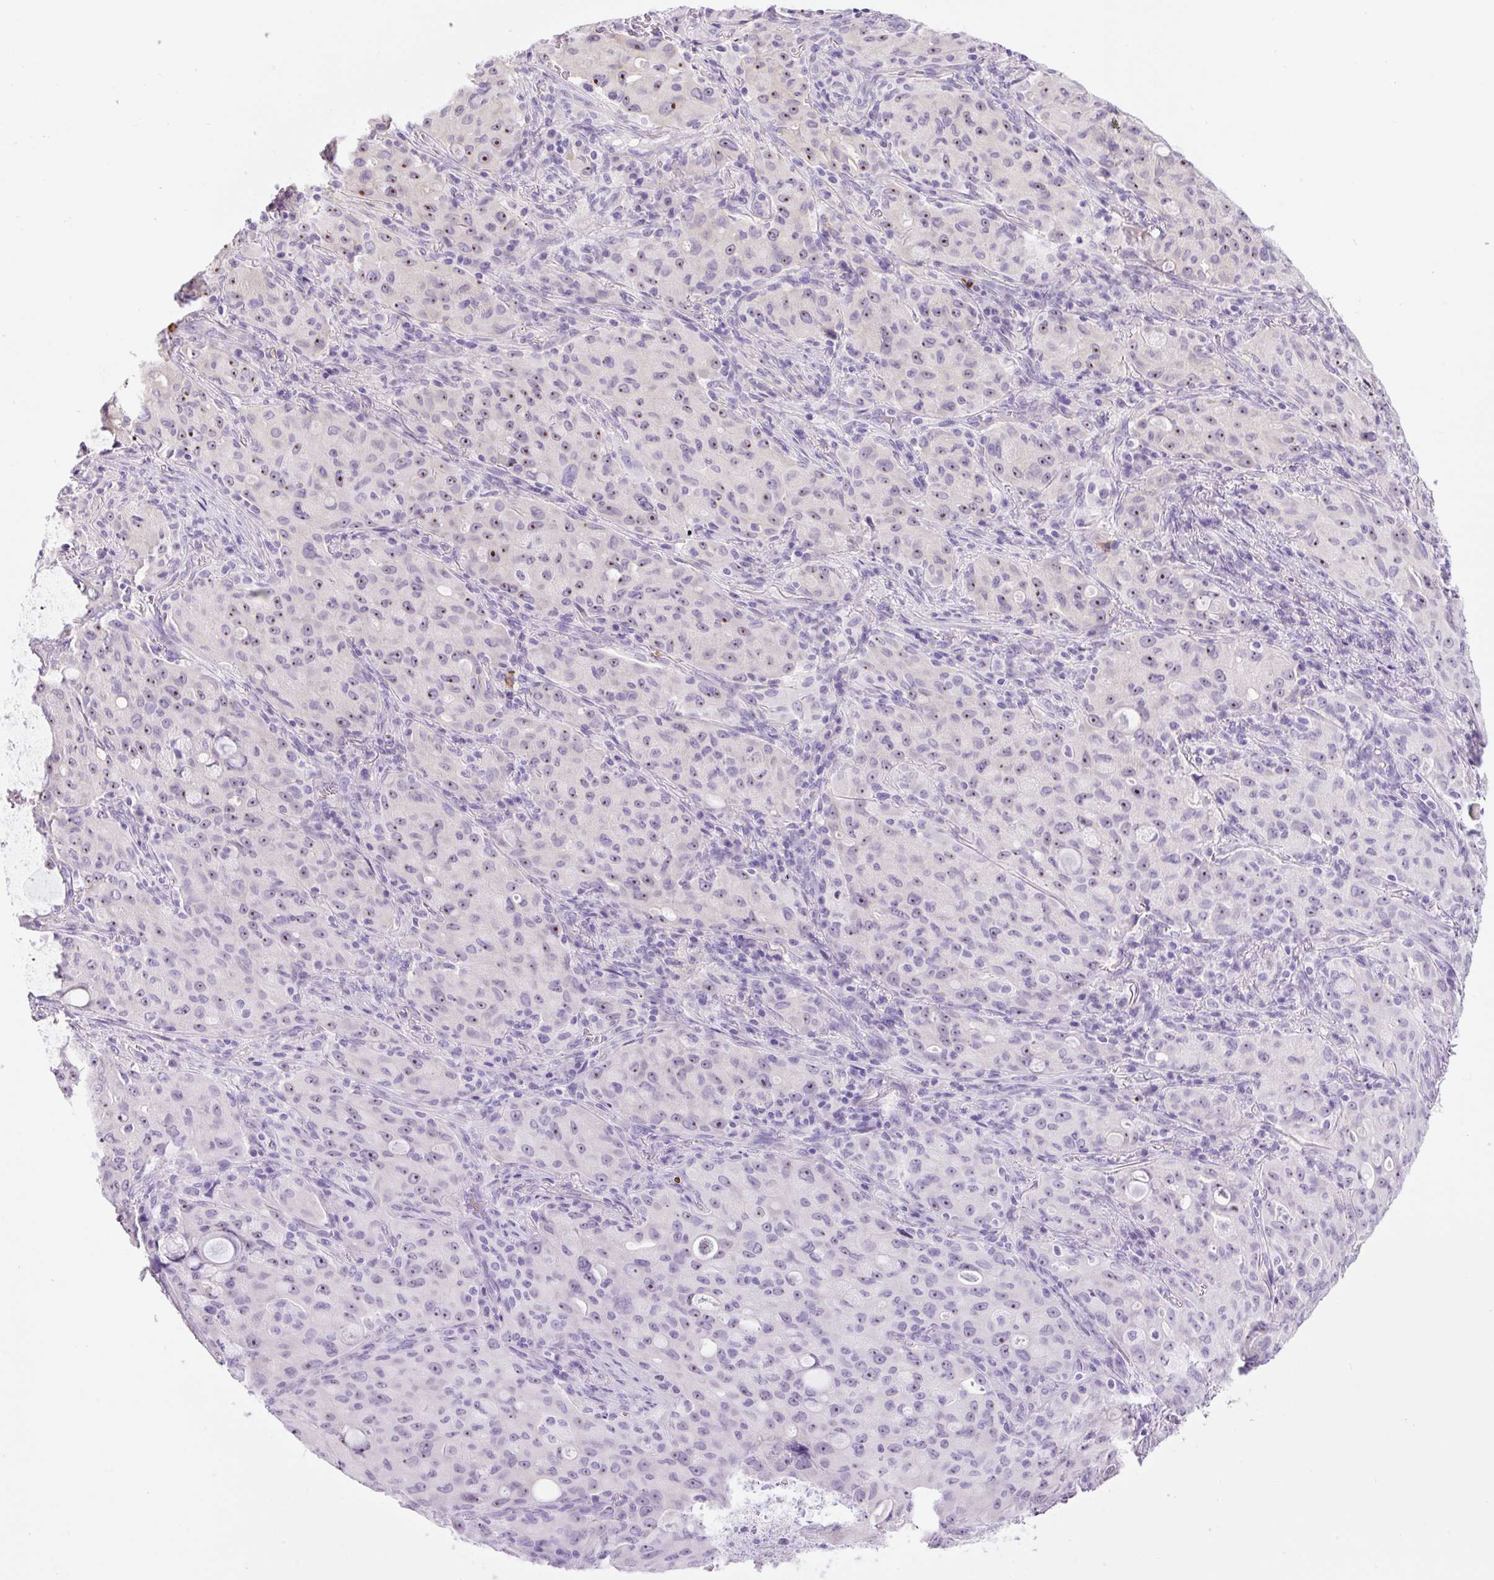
{"staining": {"intensity": "negative", "quantity": "none", "location": "none"}, "tissue": "lung cancer", "cell_type": "Tumor cells", "image_type": "cancer", "snomed": [{"axis": "morphology", "description": "Adenocarcinoma, NOS"}, {"axis": "topography", "description": "Lung"}], "caption": "Immunohistochemistry (IHC) of lung cancer (adenocarcinoma) demonstrates no positivity in tumor cells.", "gene": "TMEM151B", "patient": {"sex": "female", "age": 44}}